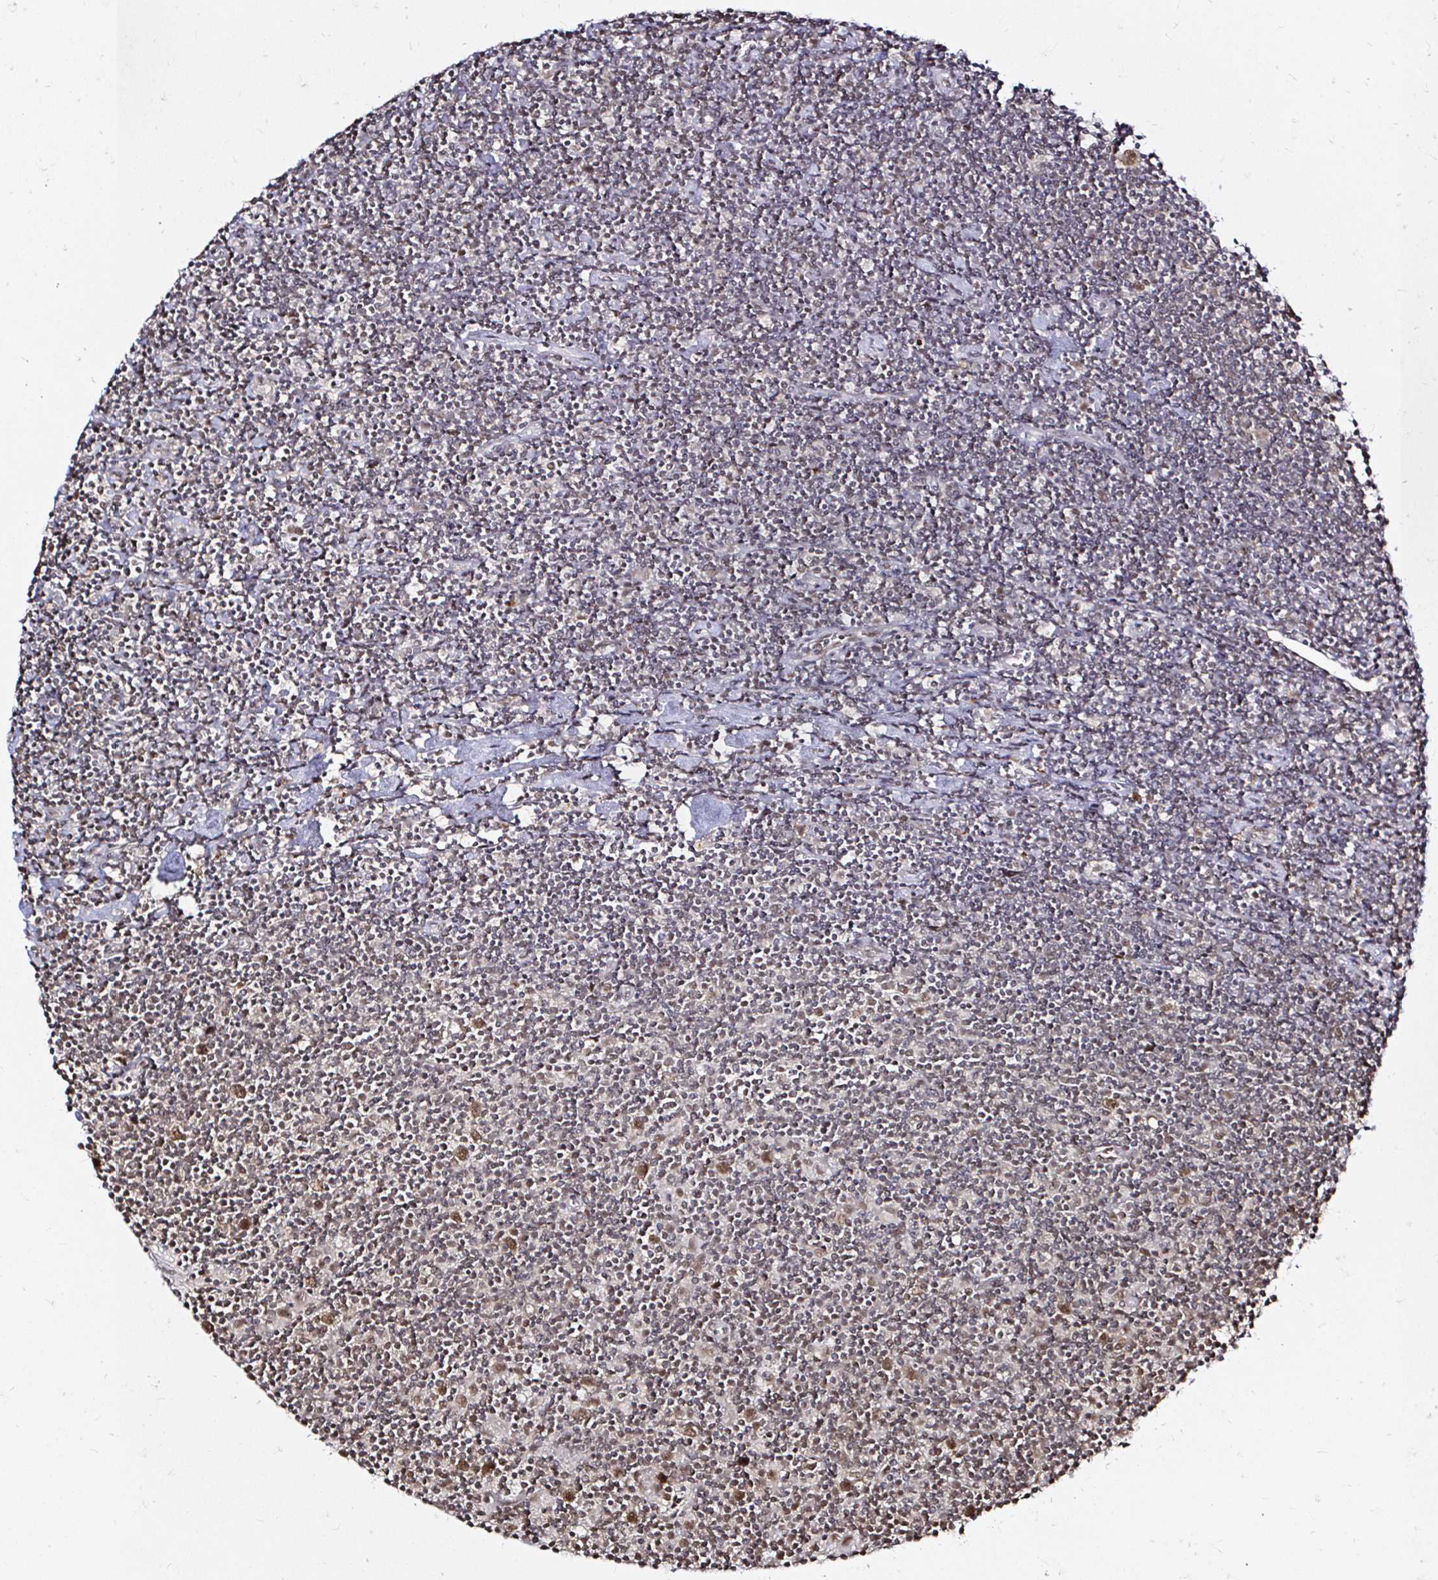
{"staining": {"intensity": "moderate", "quantity": ">75%", "location": "nuclear"}, "tissue": "lymphoma", "cell_type": "Tumor cells", "image_type": "cancer", "snomed": [{"axis": "morphology", "description": "Hodgkin's disease, NOS"}, {"axis": "topography", "description": "Lymph node"}], "caption": "Hodgkin's disease tissue exhibits moderate nuclear staining in approximately >75% of tumor cells", "gene": "SNRPC", "patient": {"sex": "male", "age": 40}}